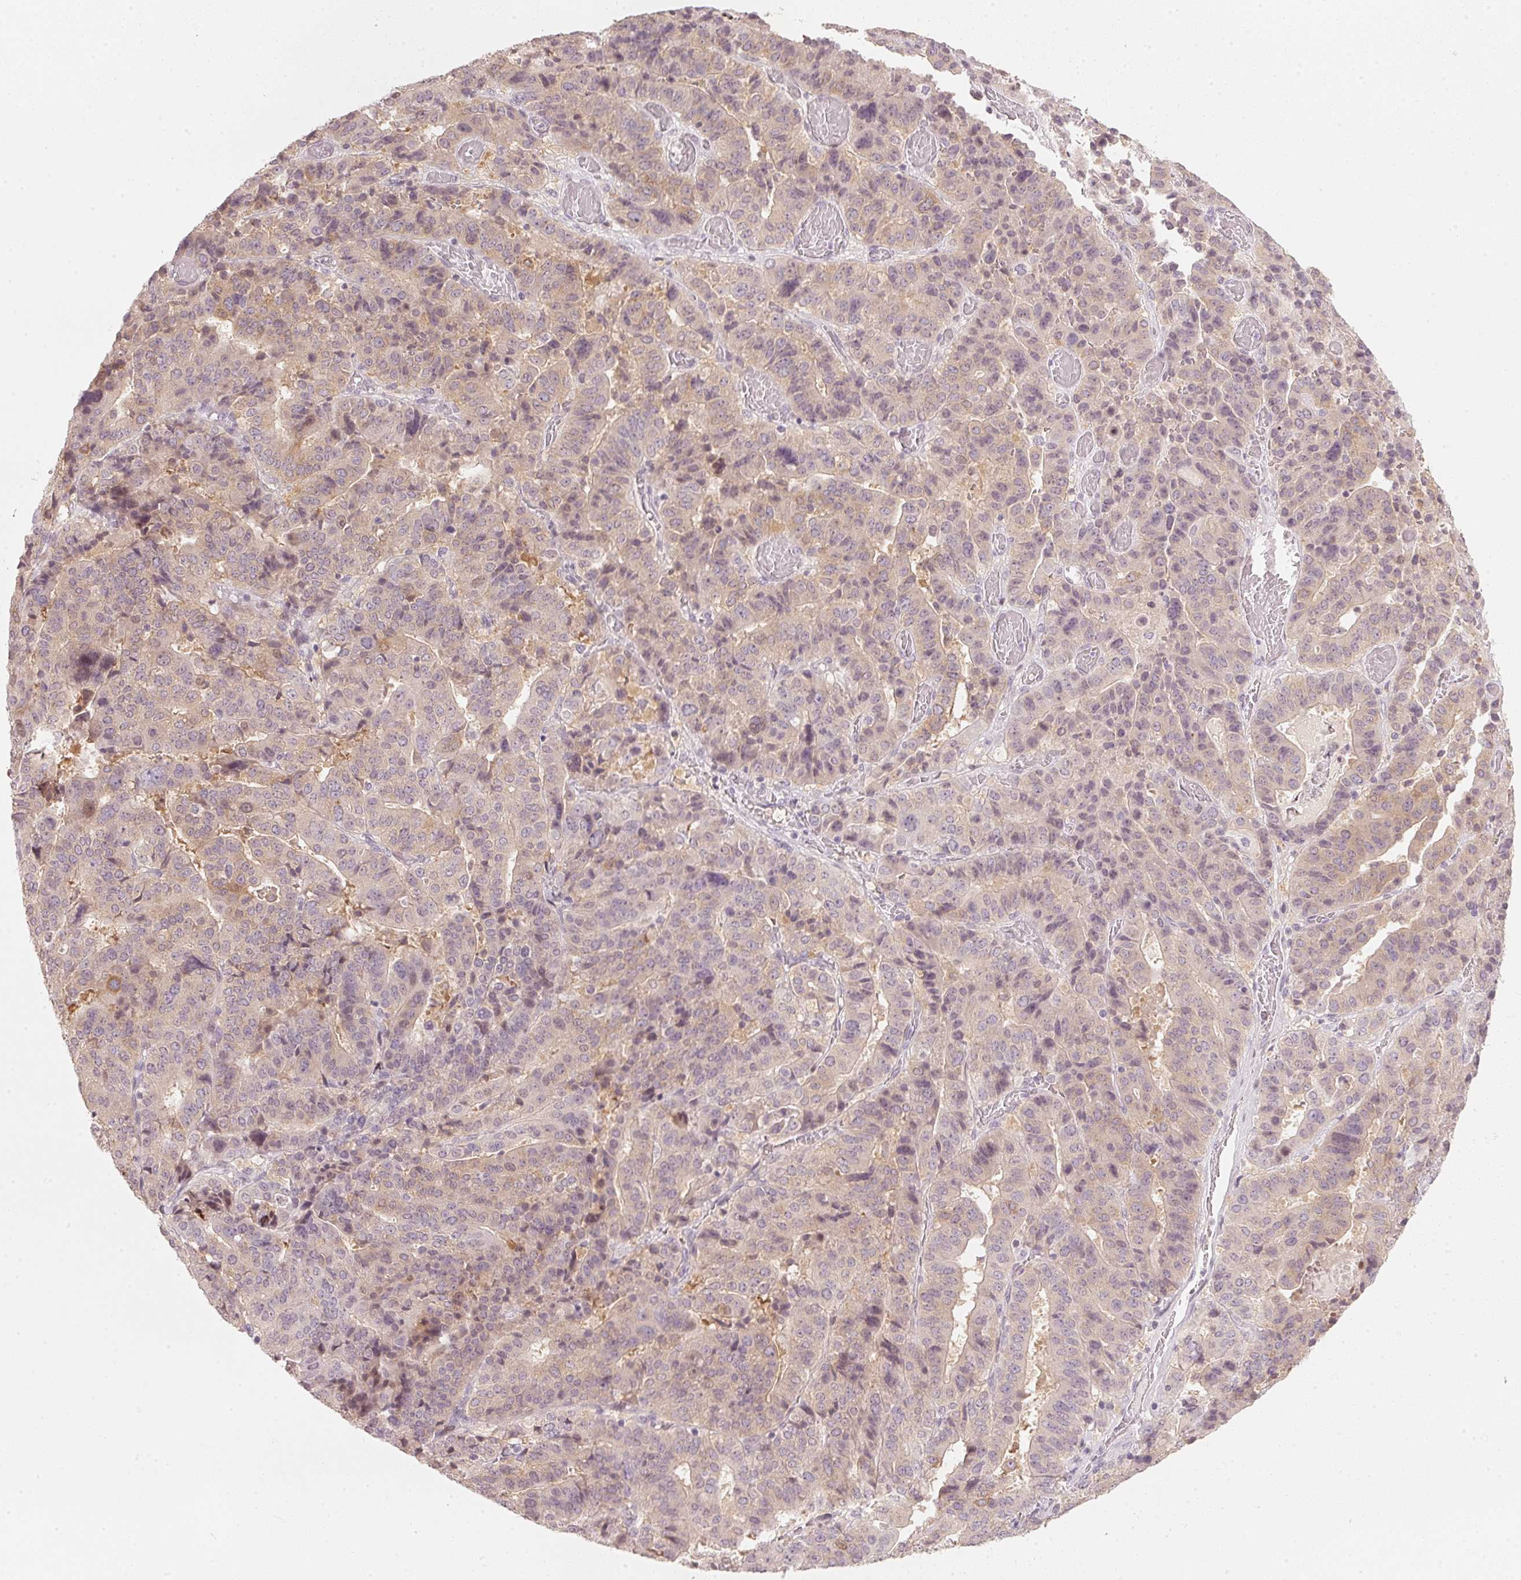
{"staining": {"intensity": "weak", "quantity": "25%-75%", "location": "cytoplasmic/membranous"}, "tissue": "stomach cancer", "cell_type": "Tumor cells", "image_type": "cancer", "snomed": [{"axis": "morphology", "description": "Adenocarcinoma, NOS"}, {"axis": "topography", "description": "Stomach"}], "caption": "Stomach cancer was stained to show a protein in brown. There is low levels of weak cytoplasmic/membranous expression in approximately 25%-75% of tumor cells.", "gene": "SFRP4", "patient": {"sex": "male", "age": 48}}